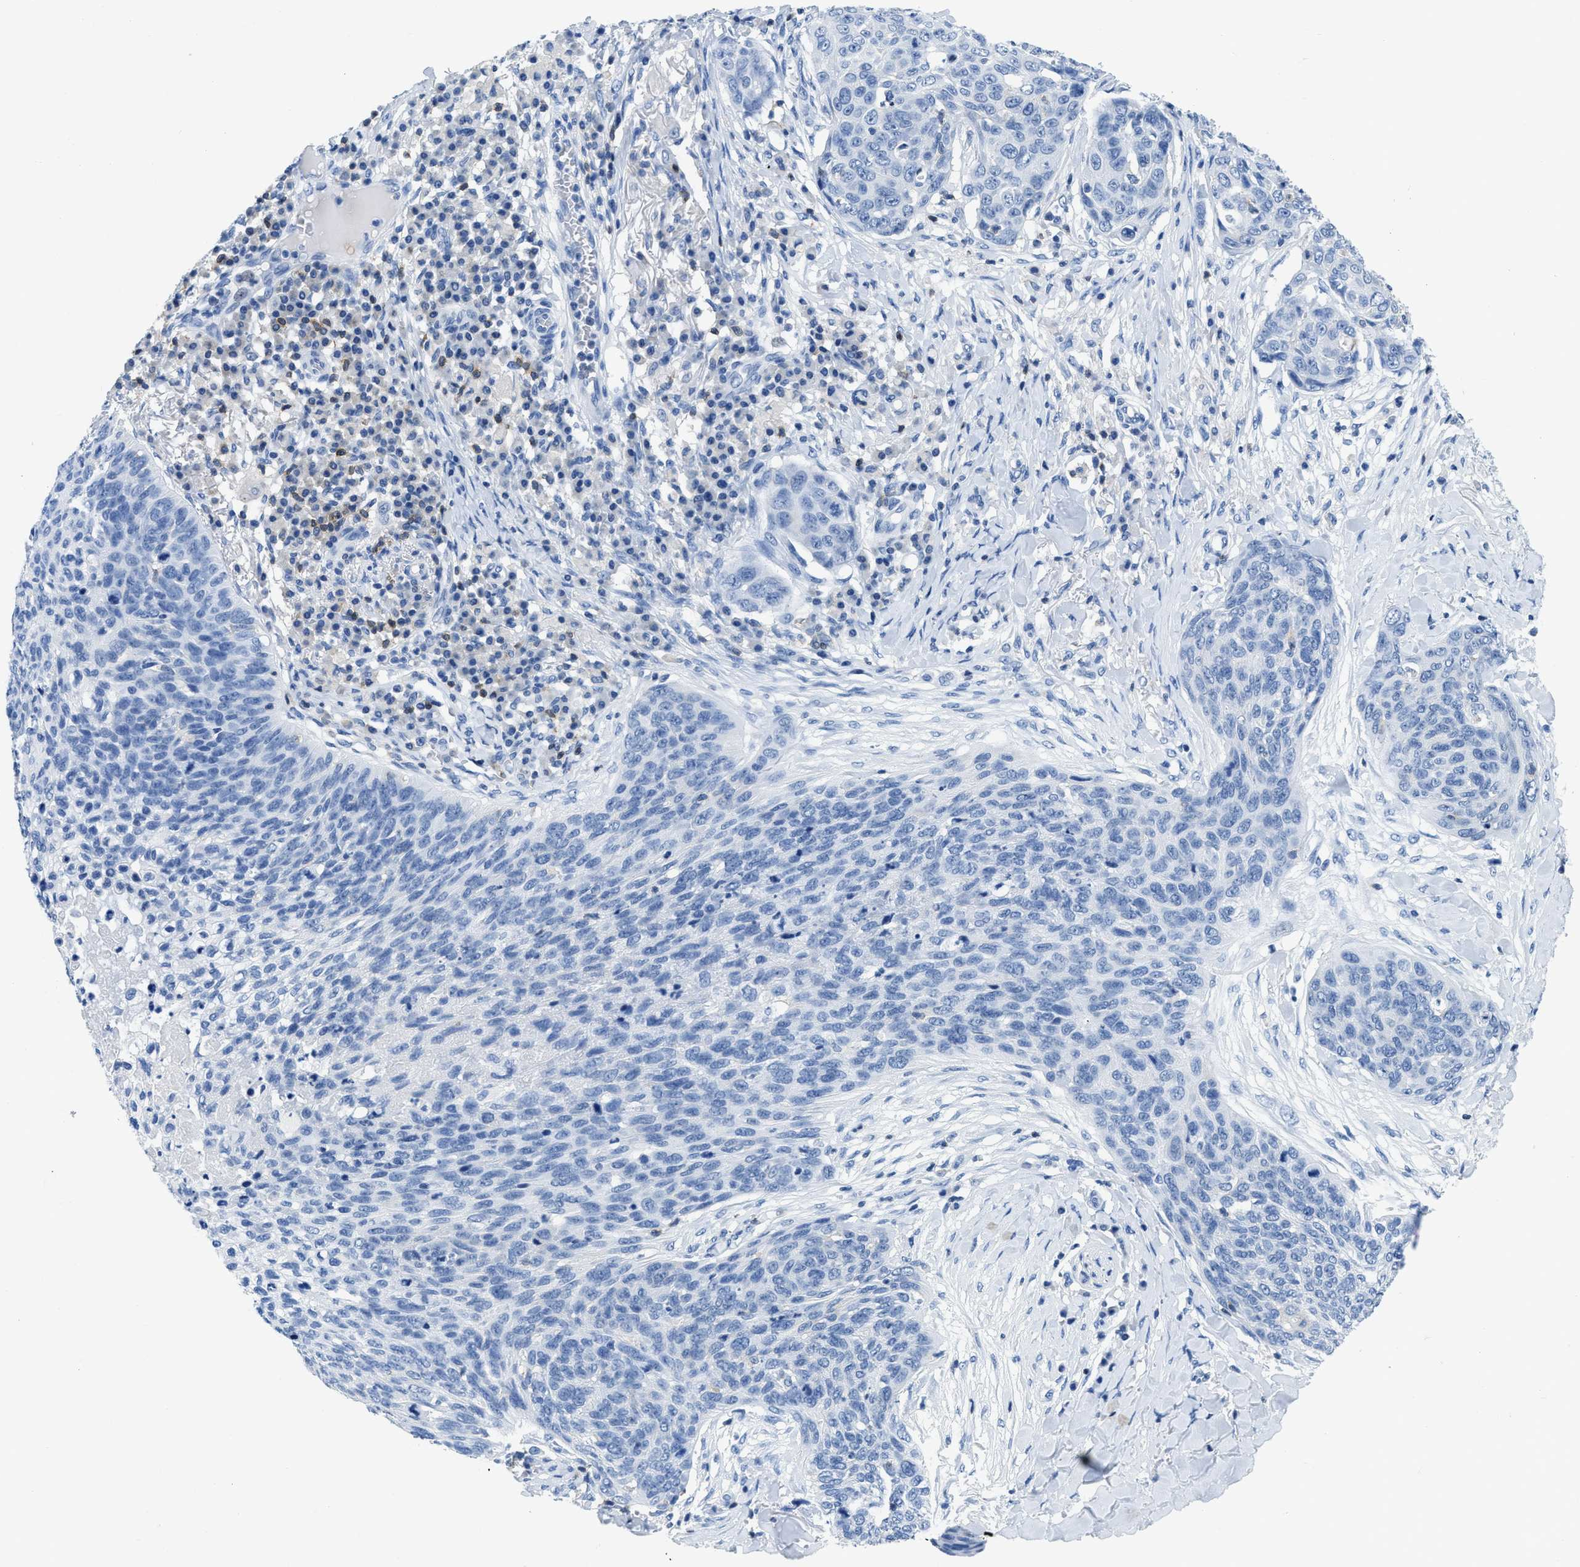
{"staining": {"intensity": "negative", "quantity": "none", "location": "none"}, "tissue": "skin cancer", "cell_type": "Tumor cells", "image_type": "cancer", "snomed": [{"axis": "morphology", "description": "Squamous cell carcinoma in situ, NOS"}, {"axis": "morphology", "description": "Squamous cell carcinoma, NOS"}, {"axis": "topography", "description": "Skin"}], "caption": "Immunohistochemistry of squamous cell carcinoma (skin) exhibits no positivity in tumor cells.", "gene": "NFATC2", "patient": {"sex": "male", "age": 93}}